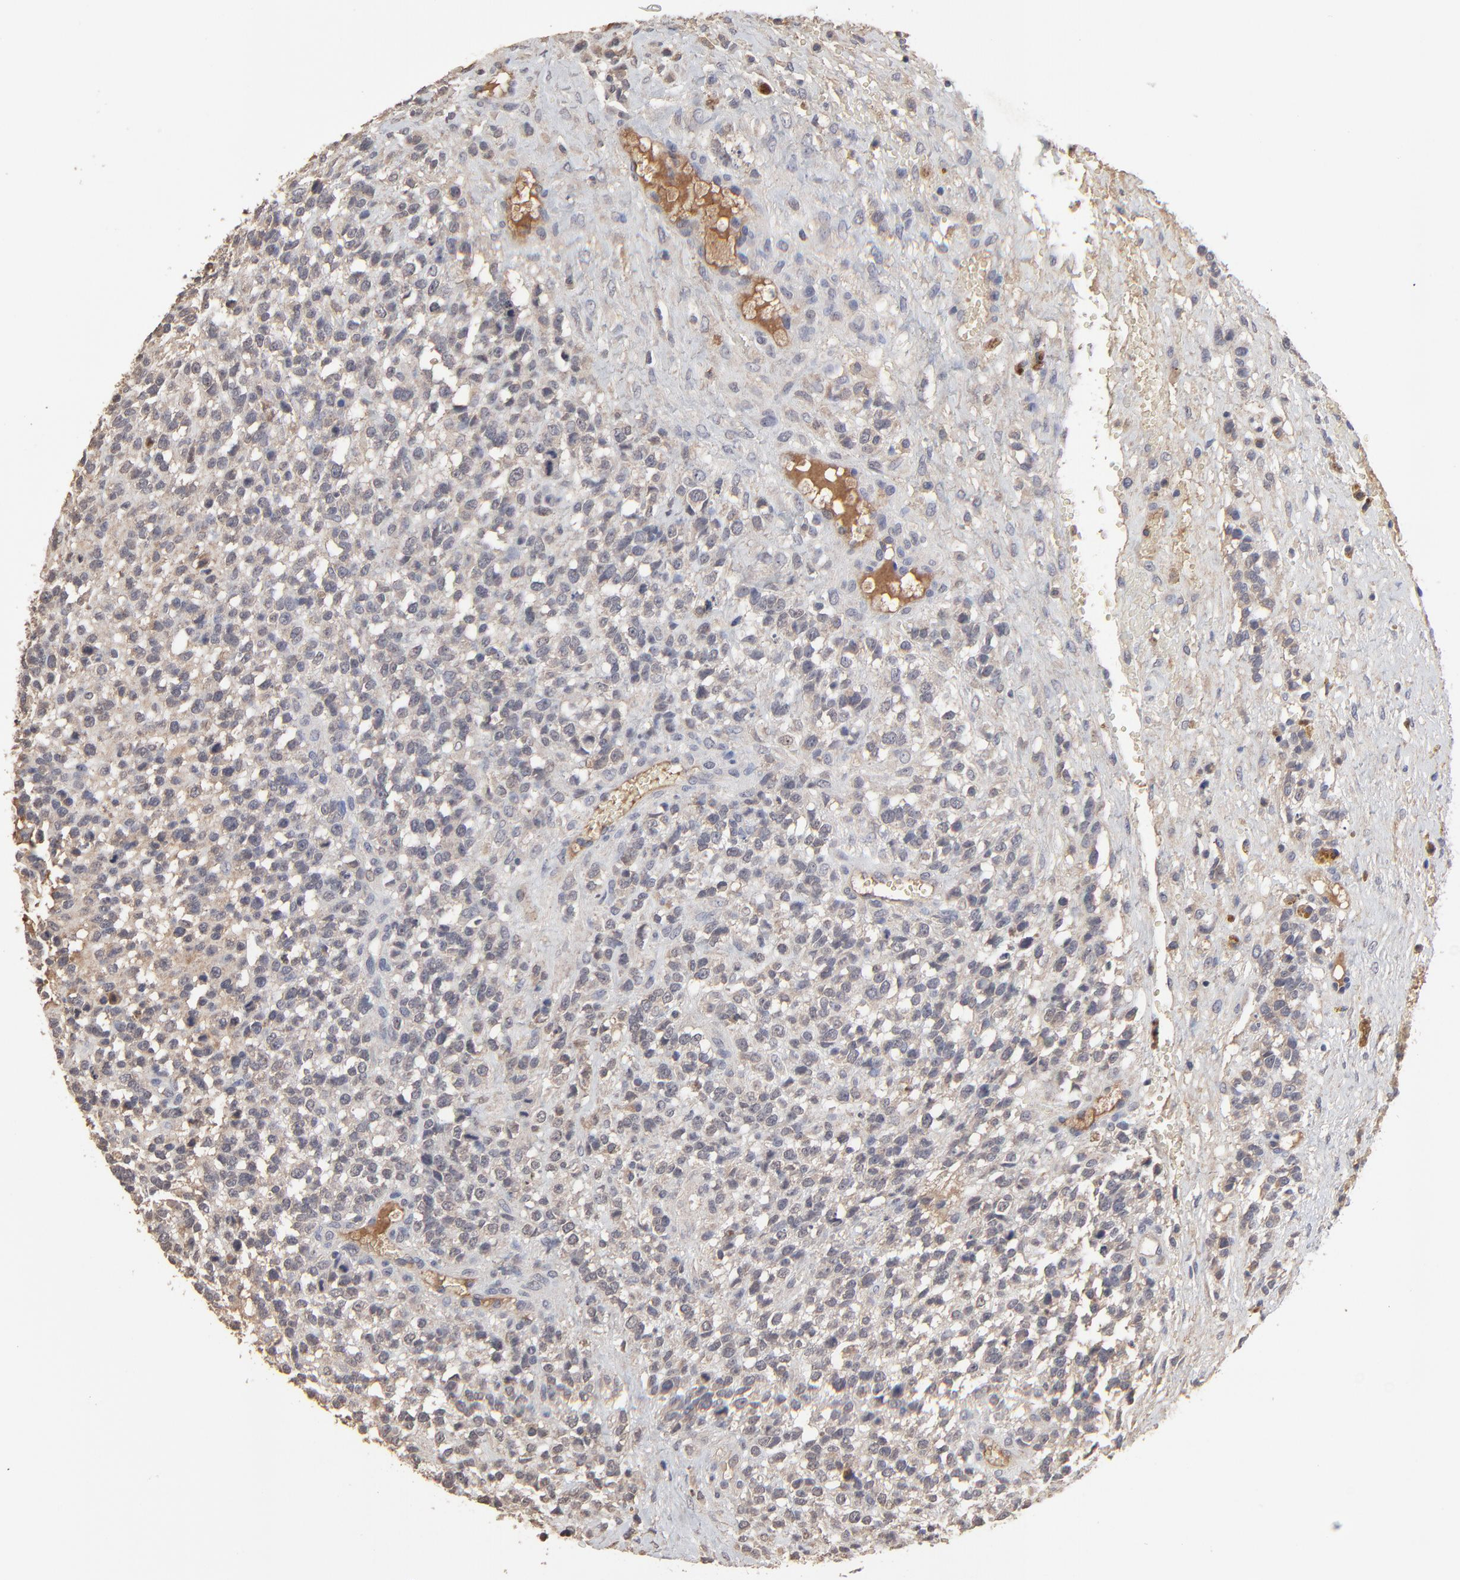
{"staining": {"intensity": "negative", "quantity": "none", "location": "none"}, "tissue": "glioma", "cell_type": "Tumor cells", "image_type": "cancer", "snomed": [{"axis": "morphology", "description": "Glioma, malignant, High grade"}, {"axis": "topography", "description": "Brain"}], "caption": "IHC of human malignant glioma (high-grade) shows no positivity in tumor cells.", "gene": "VPREB3", "patient": {"sex": "male", "age": 66}}